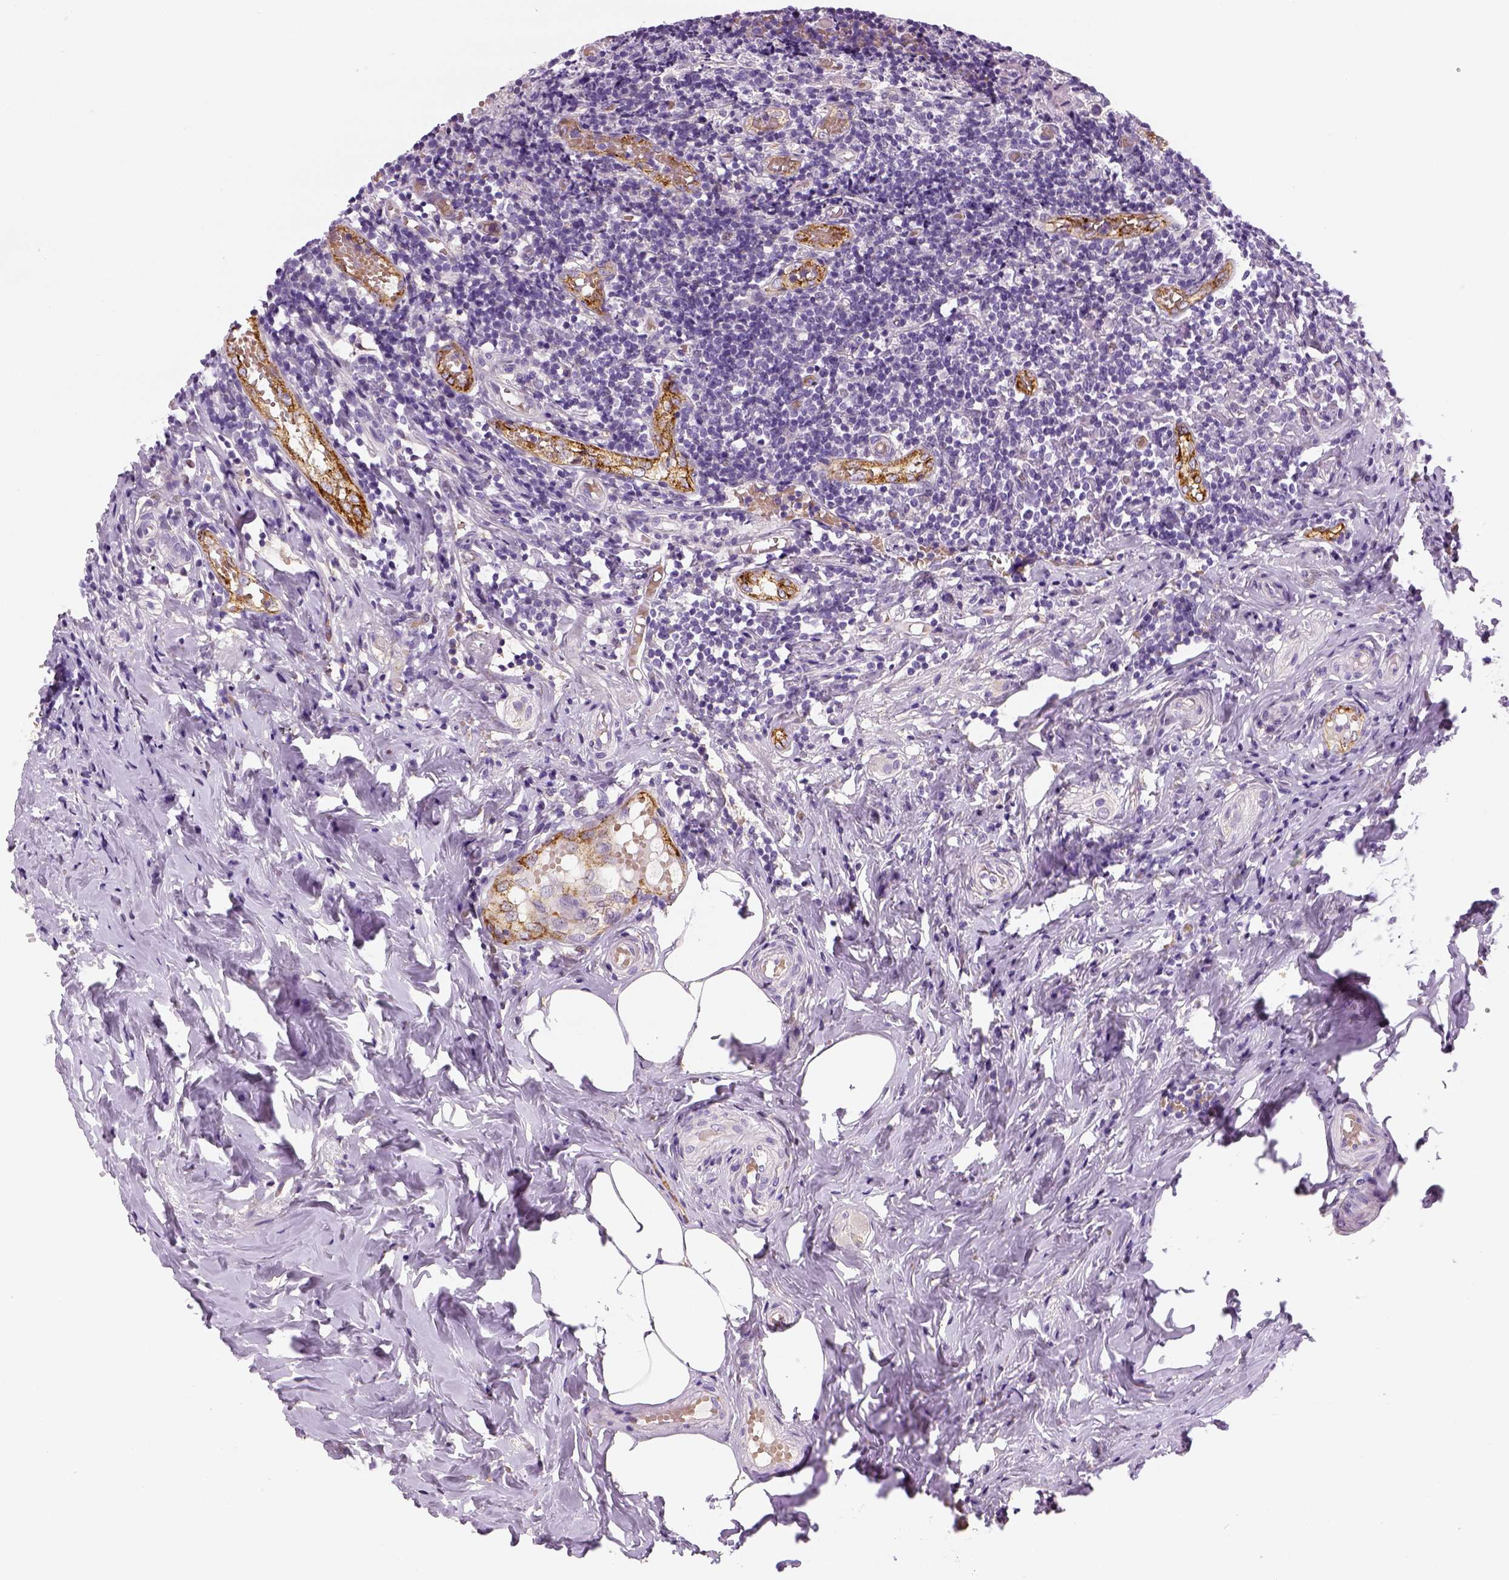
{"staining": {"intensity": "negative", "quantity": "none", "location": "none"}, "tissue": "appendix", "cell_type": "Glandular cells", "image_type": "normal", "snomed": [{"axis": "morphology", "description": "Normal tissue, NOS"}, {"axis": "topography", "description": "Appendix"}], "caption": "High power microscopy photomicrograph of an immunohistochemistry (IHC) histopathology image of benign appendix, revealing no significant staining in glandular cells. The staining was performed using DAB (3,3'-diaminobenzidine) to visualize the protein expression in brown, while the nuclei were stained in blue with hematoxylin (Magnification: 20x).", "gene": "ENSG00000250349", "patient": {"sex": "female", "age": 32}}